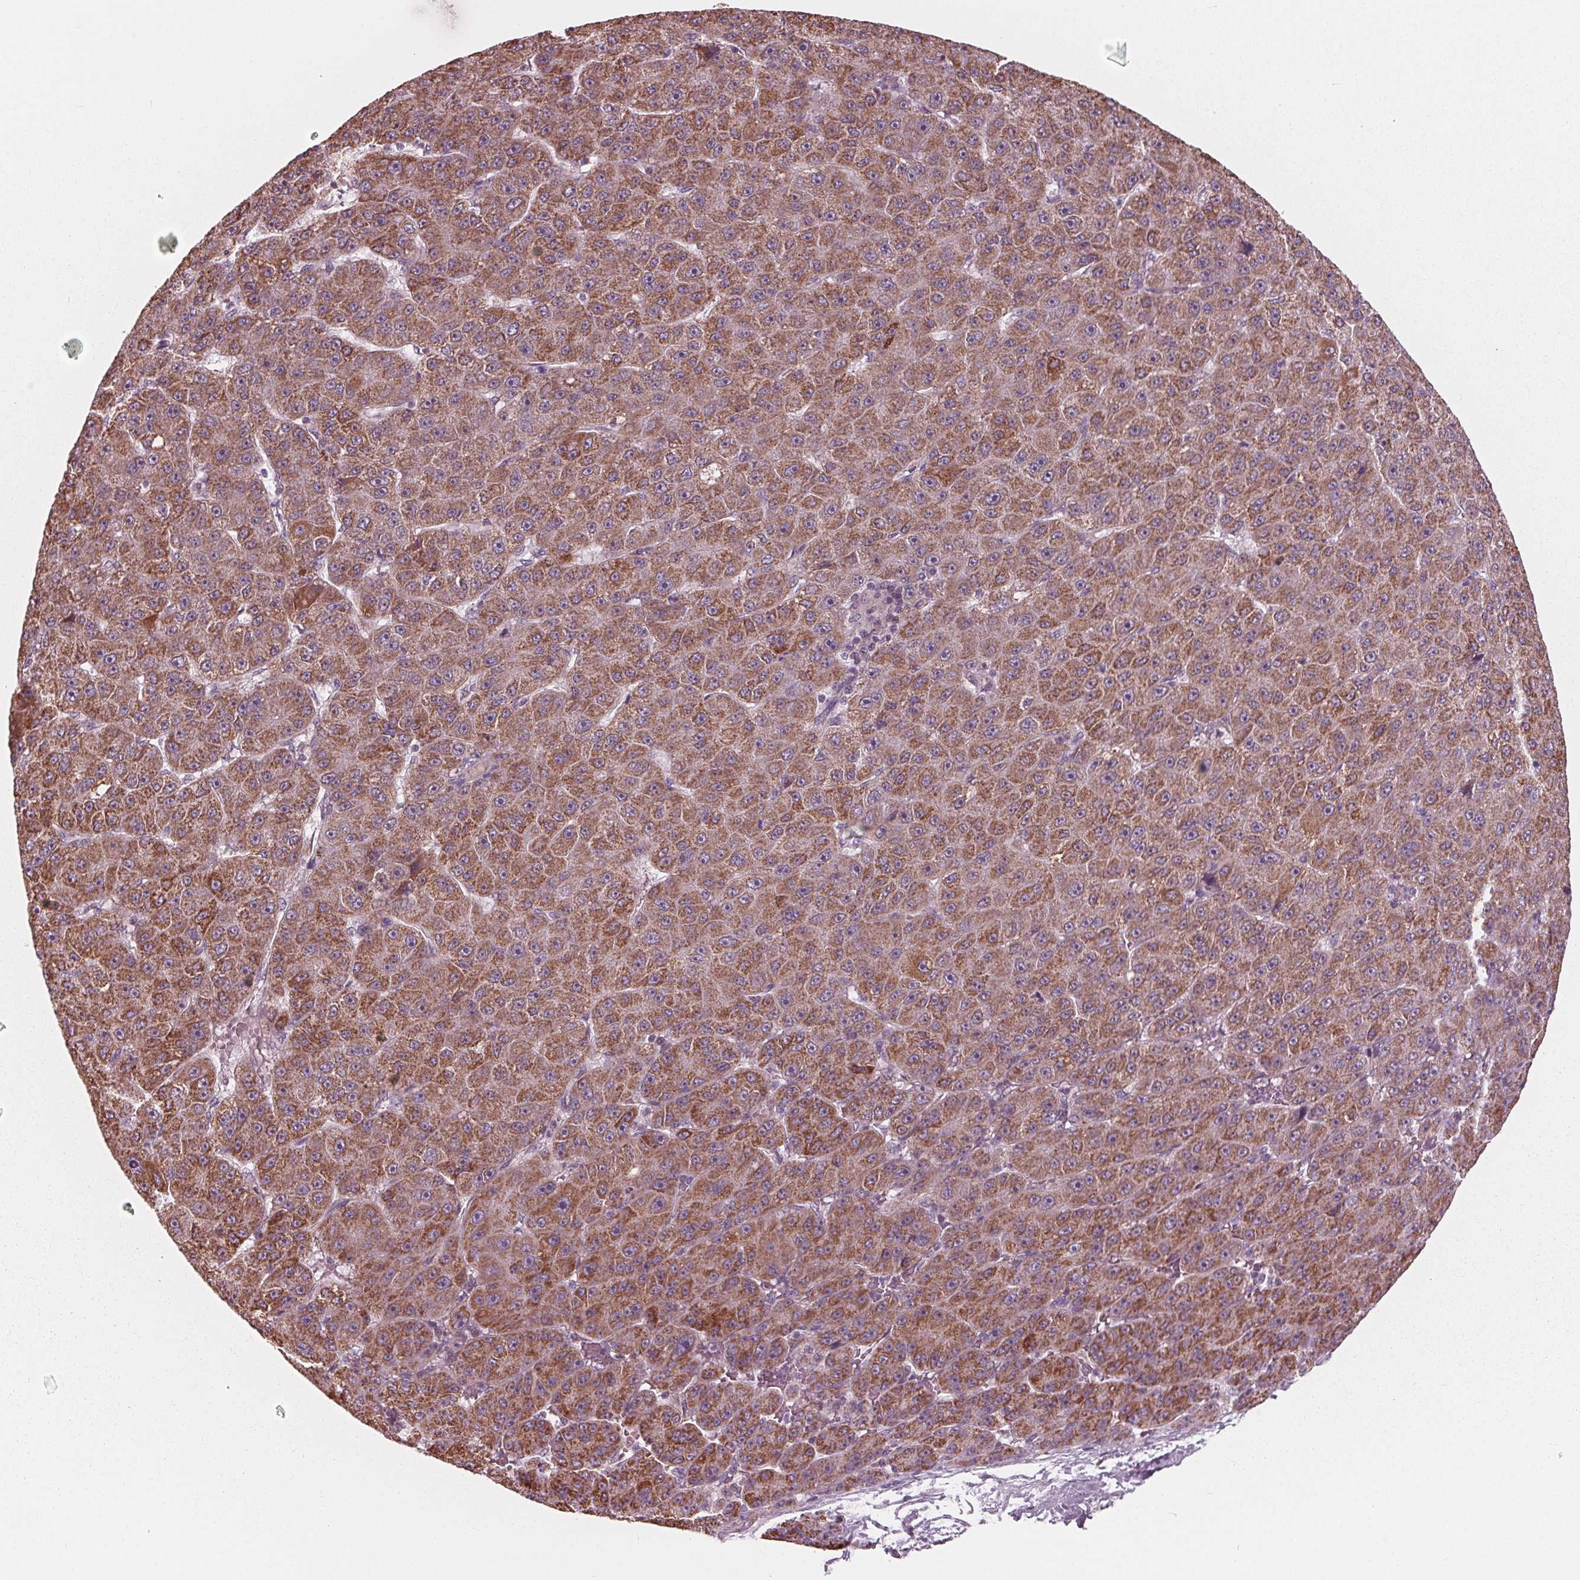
{"staining": {"intensity": "moderate", "quantity": ">75%", "location": "cytoplasmic/membranous"}, "tissue": "liver cancer", "cell_type": "Tumor cells", "image_type": "cancer", "snomed": [{"axis": "morphology", "description": "Carcinoma, Hepatocellular, NOS"}, {"axis": "topography", "description": "Liver"}], "caption": "Protein expression analysis of human liver cancer reveals moderate cytoplasmic/membranous positivity in approximately >75% of tumor cells. The staining is performed using DAB (3,3'-diaminobenzidine) brown chromogen to label protein expression. The nuclei are counter-stained blue using hematoxylin.", "gene": "DCAF4L2", "patient": {"sex": "male", "age": 67}}